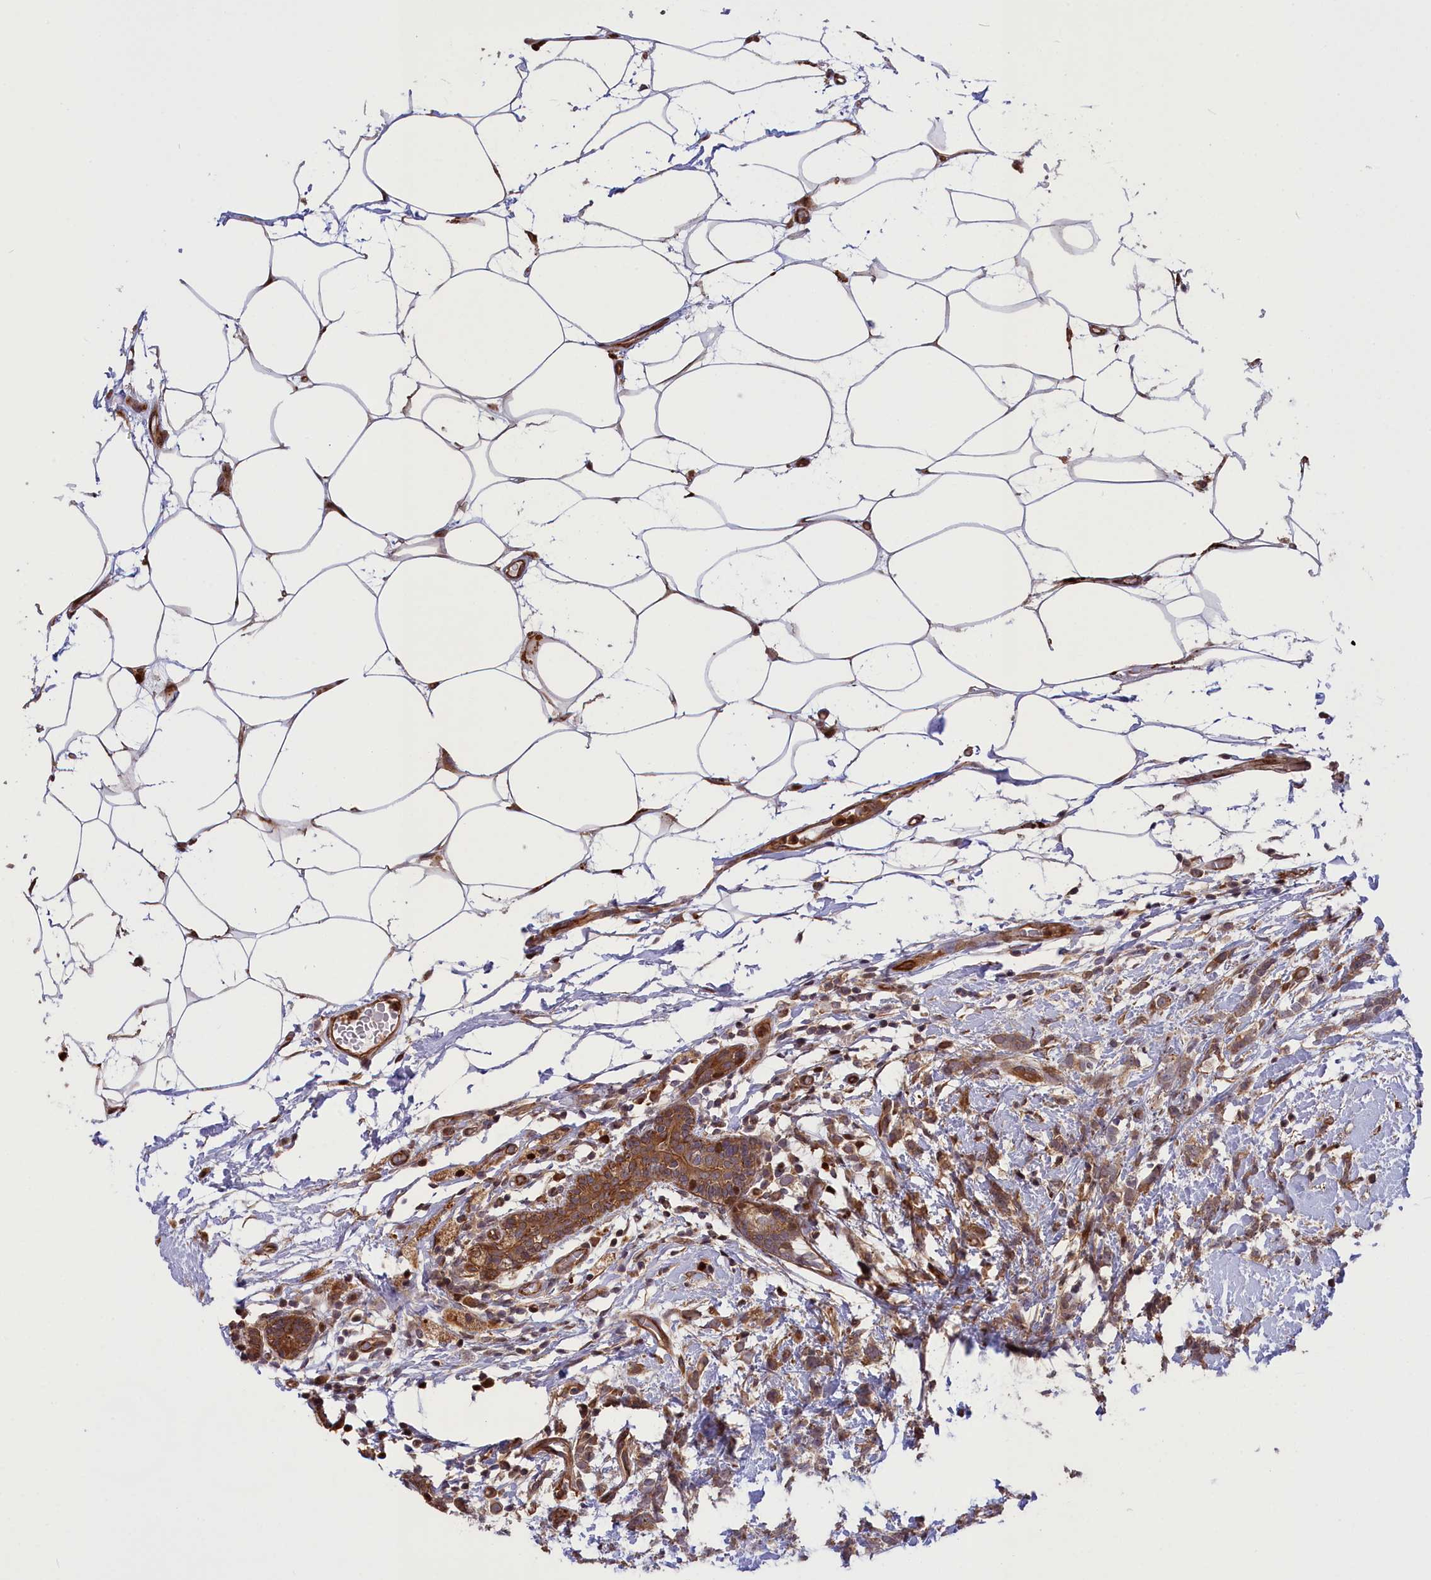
{"staining": {"intensity": "moderate", "quantity": "25%-75%", "location": "cytoplasmic/membranous"}, "tissue": "breast cancer", "cell_type": "Tumor cells", "image_type": "cancer", "snomed": [{"axis": "morphology", "description": "Lobular carcinoma"}, {"axis": "topography", "description": "Breast"}], "caption": "Immunohistochemistry of human breast cancer (lobular carcinoma) shows medium levels of moderate cytoplasmic/membranous staining in about 25%-75% of tumor cells.", "gene": "DDX60L", "patient": {"sex": "female", "age": 58}}